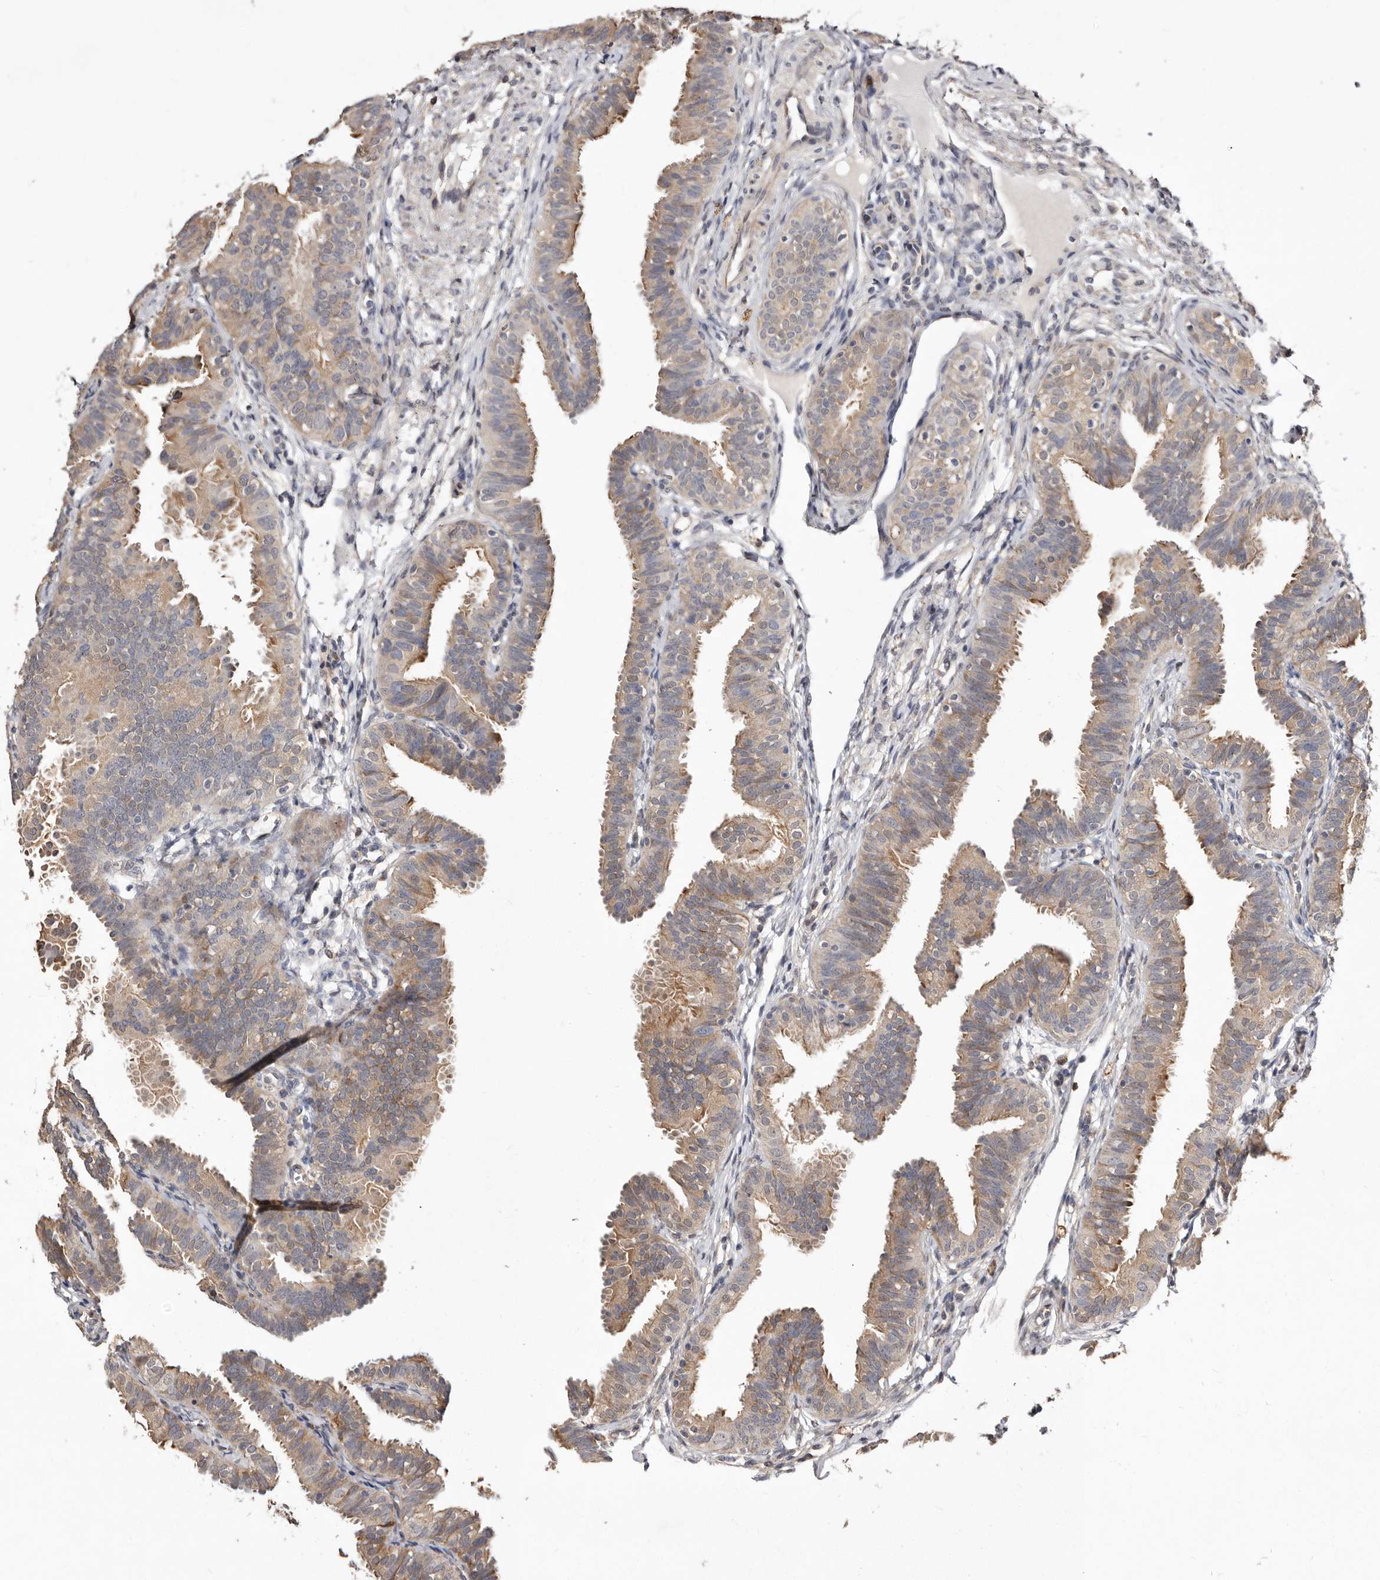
{"staining": {"intensity": "weak", "quantity": "25%-75%", "location": "cytoplasmic/membranous"}, "tissue": "fallopian tube", "cell_type": "Glandular cells", "image_type": "normal", "snomed": [{"axis": "morphology", "description": "Normal tissue, NOS"}, {"axis": "topography", "description": "Fallopian tube"}], "caption": "Glandular cells display weak cytoplasmic/membranous expression in approximately 25%-75% of cells in benign fallopian tube. Immunohistochemistry stains the protein in brown and the nuclei are stained blue.", "gene": "RRM2B", "patient": {"sex": "female", "age": 35}}